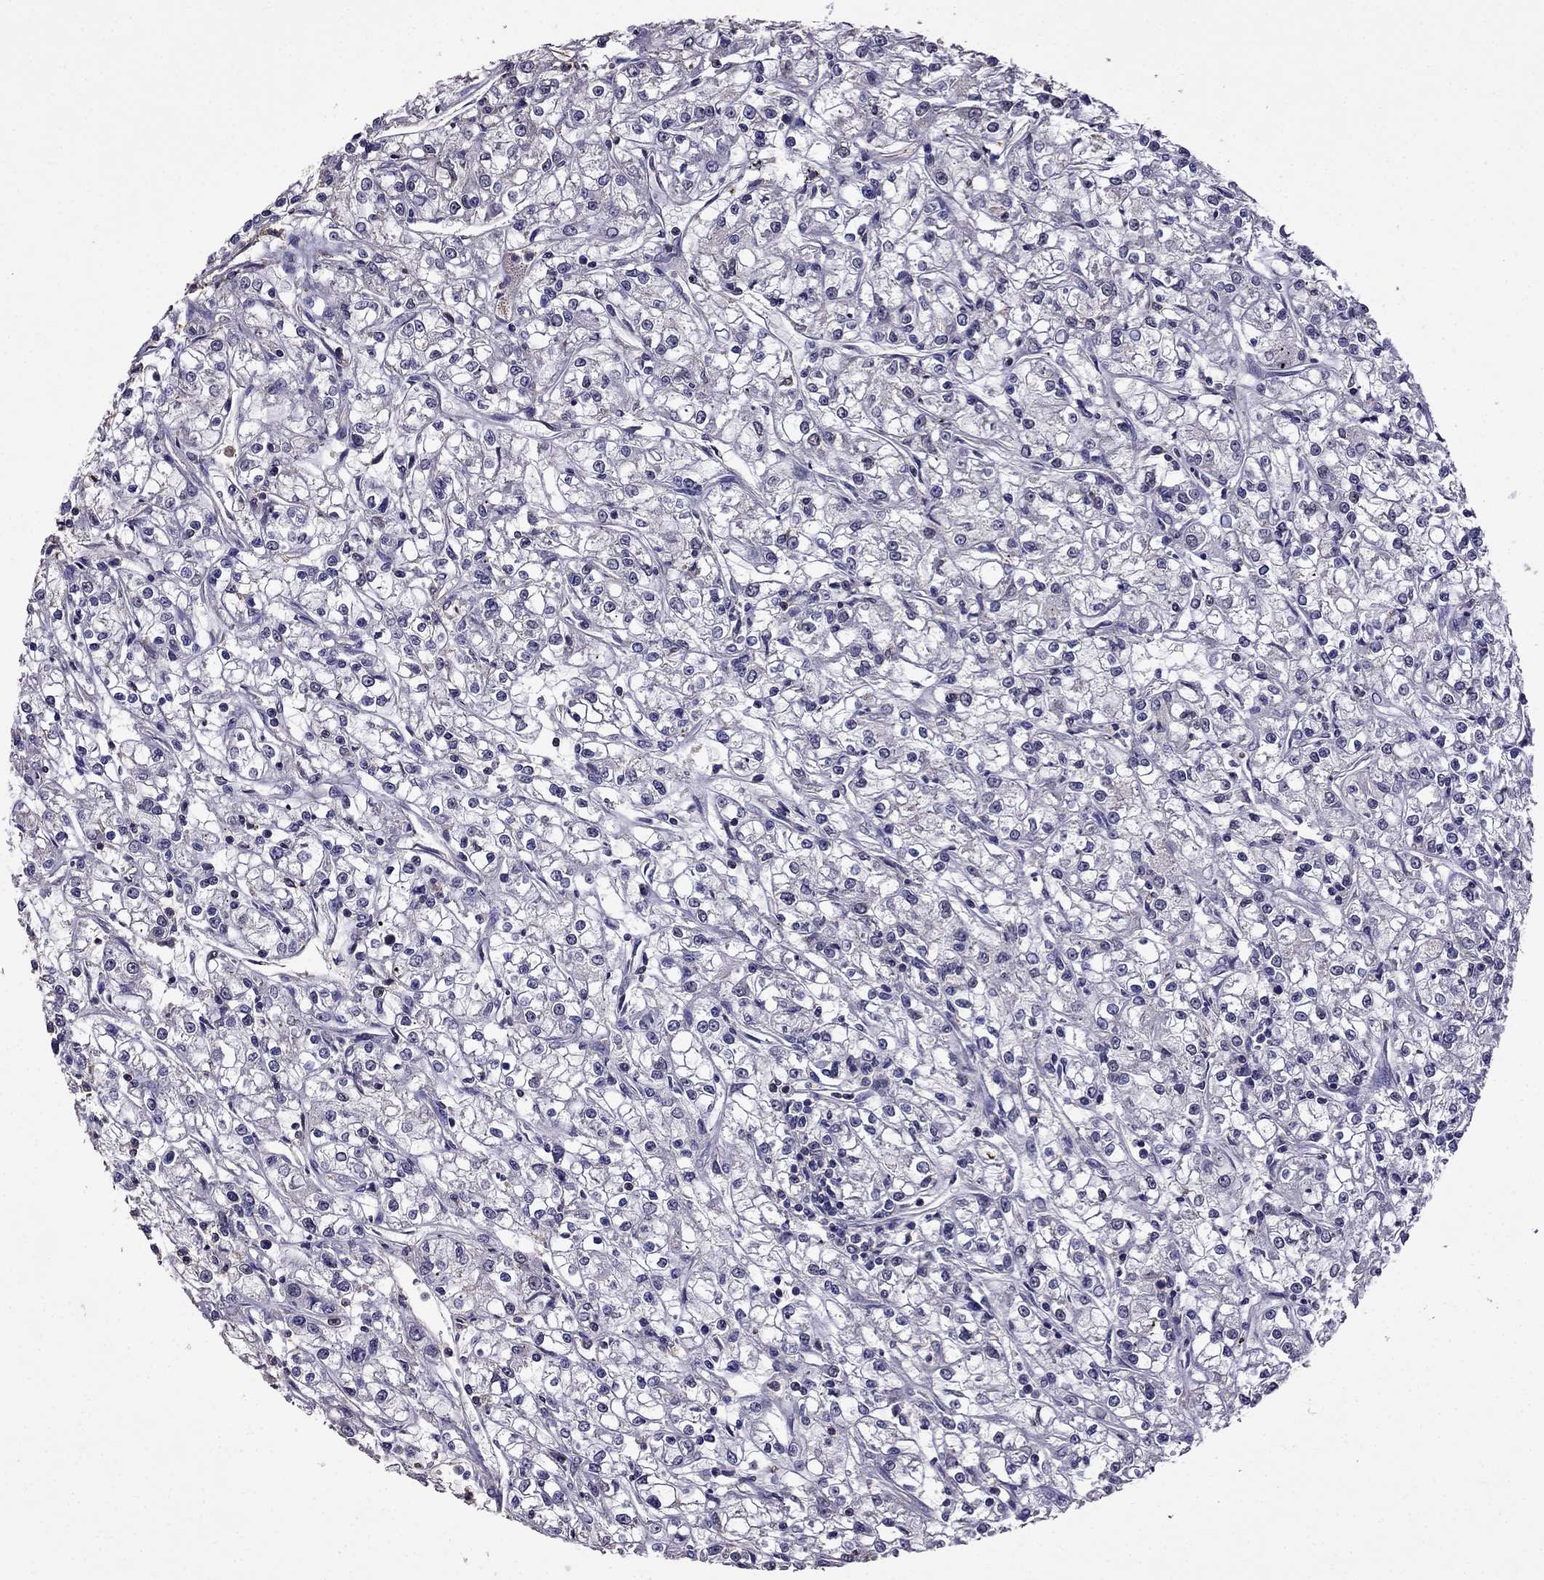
{"staining": {"intensity": "negative", "quantity": "none", "location": "none"}, "tissue": "renal cancer", "cell_type": "Tumor cells", "image_type": "cancer", "snomed": [{"axis": "morphology", "description": "Adenocarcinoma, NOS"}, {"axis": "topography", "description": "Kidney"}], "caption": "The histopathology image exhibits no staining of tumor cells in renal cancer. The staining is performed using DAB (3,3'-diaminobenzidine) brown chromogen with nuclei counter-stained in using hematoxylin.", "gene": "NKX3-1", "patient": {"sex": "female", "age": 59}}